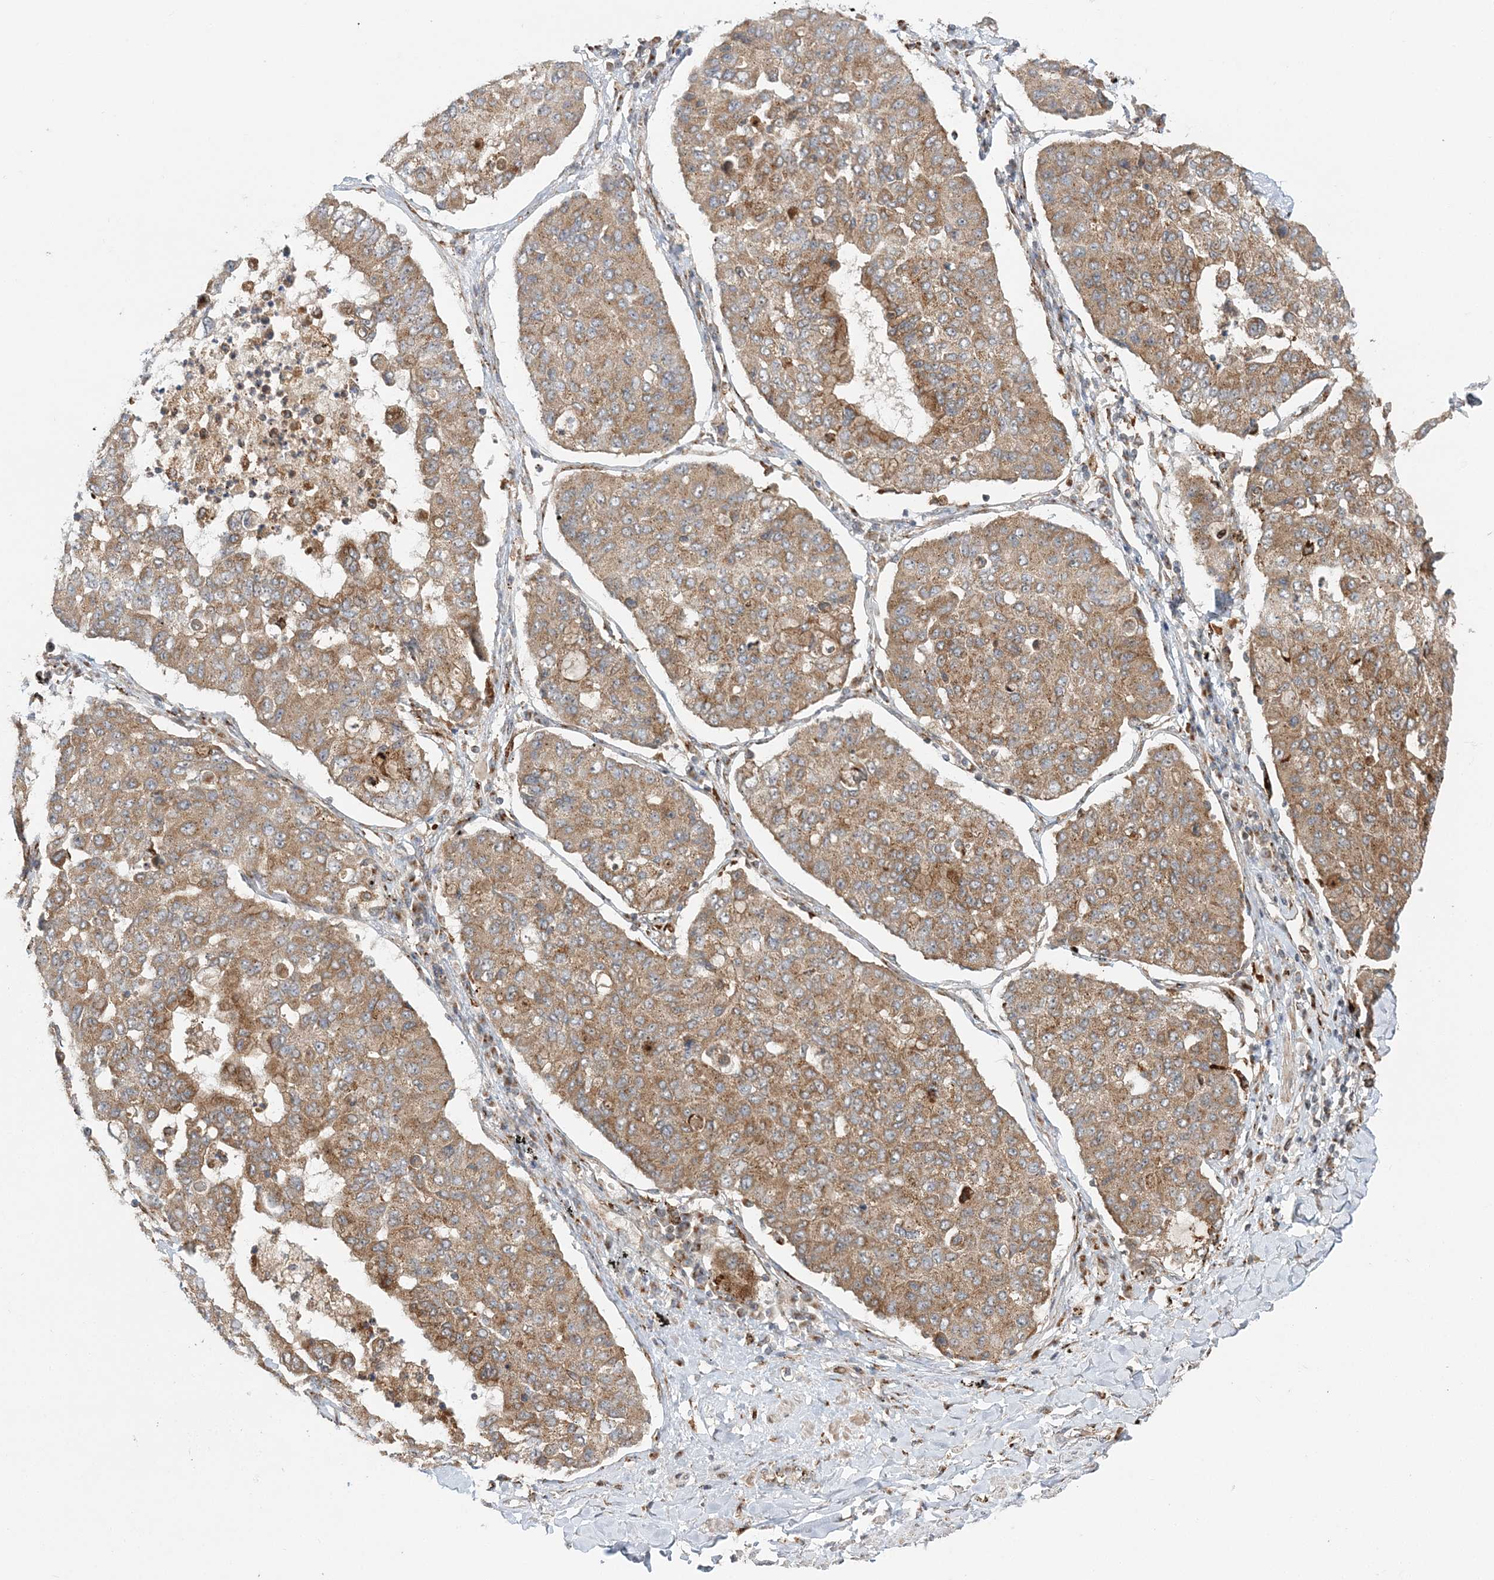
{"staining": {"intensity": "moderate", "quantity": ">75%", "location": "cytoplasmic/membranous"}, "tissue": "lung cancer", "cell_type": "Tumor cells", "image_type": "cancer", "snomed": [{"axis": "morphology", "description": "Squamous cell carcinoma, NOS"}, {"axis": "topography", "description": "Lung"}], "caption": "A photomicrograph of lung squamous cell carcinoma stained for a protein exhibits moderate cytoplasmic/membranous brown staining in tumor cells.", "gene": "ABCC3", "patient": {"sex": "male", "age": 74}}